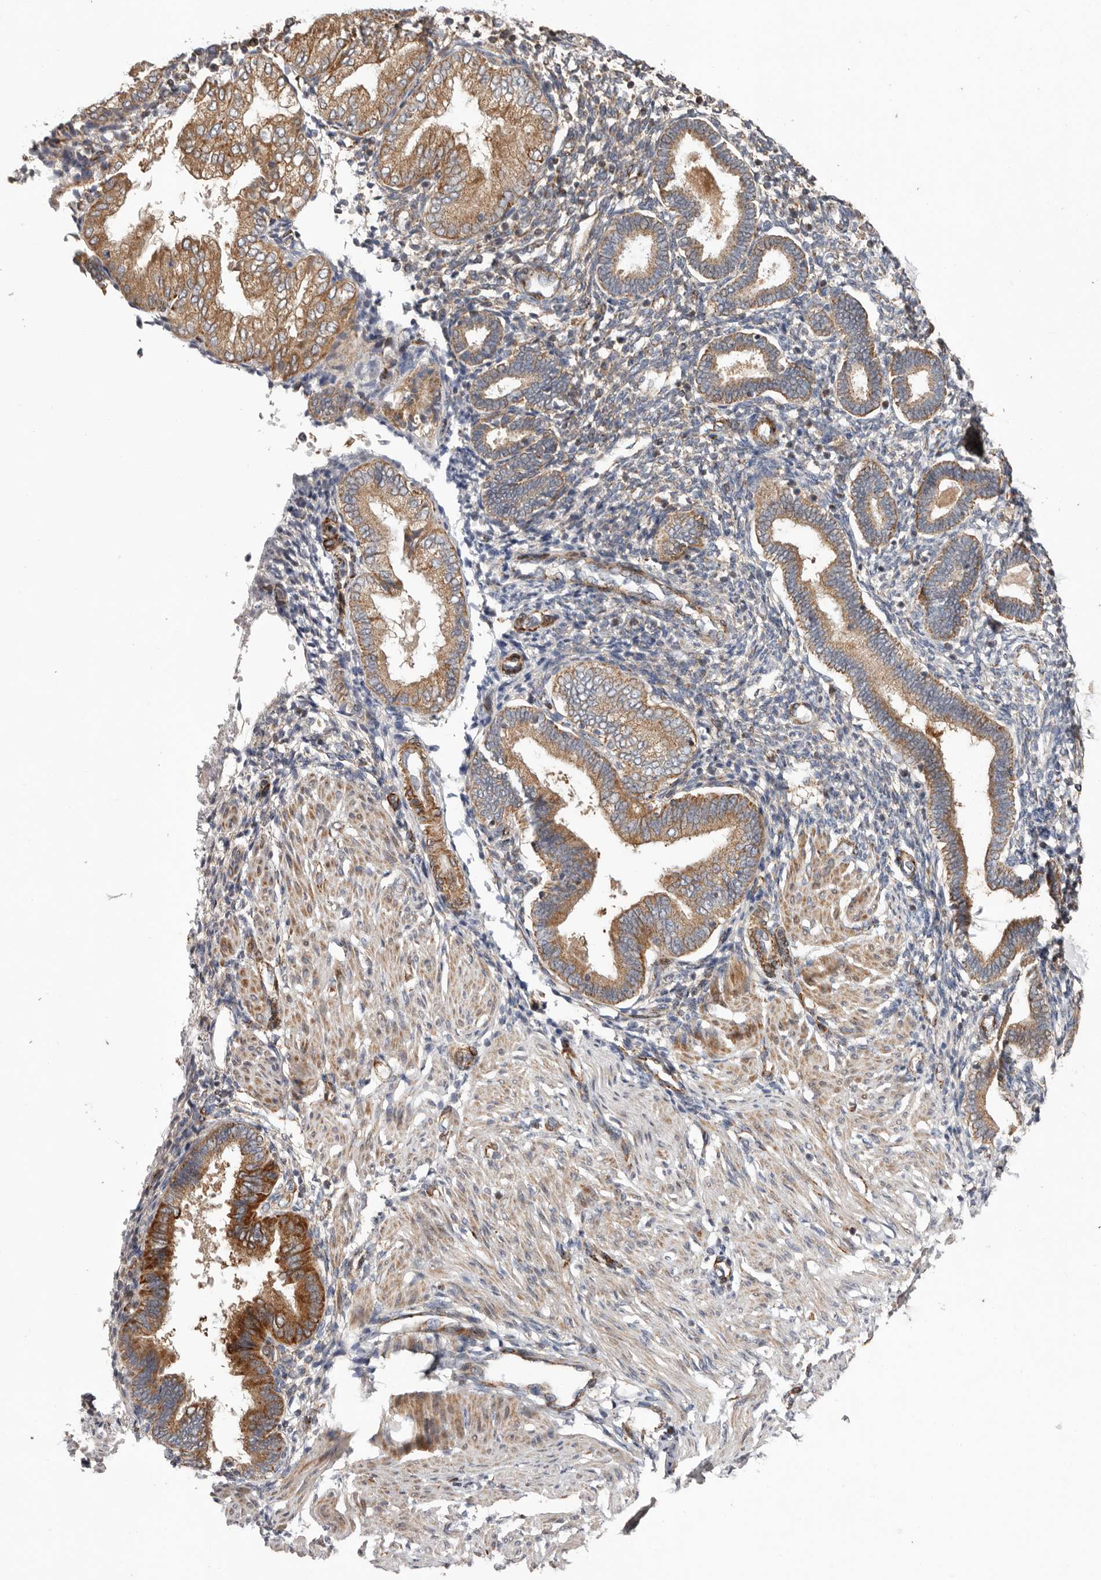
{"staining": {"intensity": "weak", "quantity": "<25%", "location": "cytoplasmic/membranous"}, "tissue": "endometrium", "cell_type": "Cells in endometrial stroma", "image_type": "normal", "snomed": [{"axis": "morphology", "description": "Normal tissue, NOS"}, {"axis": "topography", "description": "Endometrium"}], "caption": "High power microscopy histopathology image of an immunohistochemistry (IHC) photomicrograph of unremarkable endometrium, revealing no significant expression in cells in endometrial stroma. (Brightfield microscopy of DAB immunohistochemistry (IHC) at high magnification).", "gene": "PROKR1", "patient": {"sex": "female", "age": 53}}